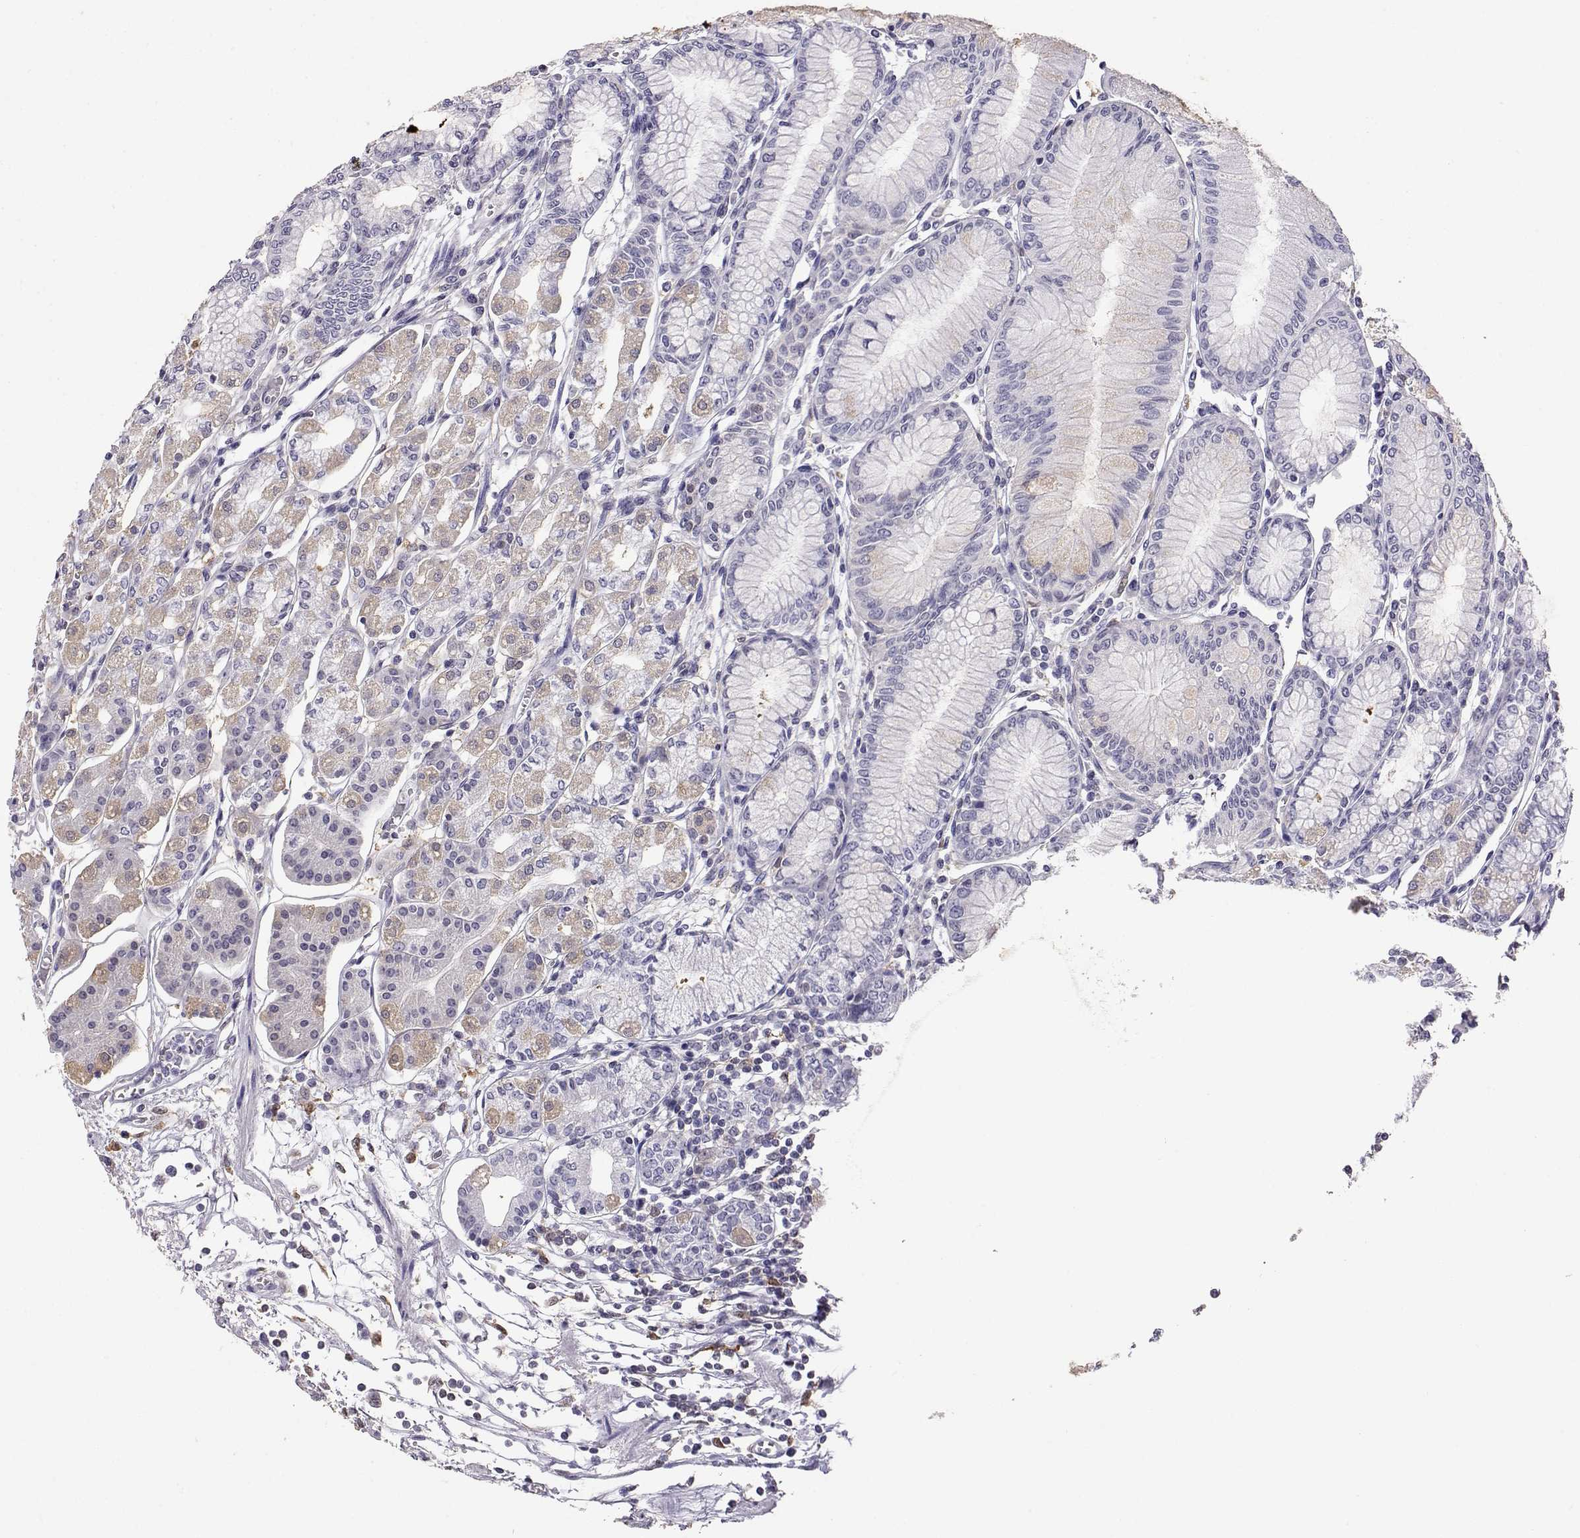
{"staining": {"intensity": "weak", "quantity": "<25%", "location": "cytoplasmic/membranous"}, "tissue": "stomach", "cell_type": "Glandular cells", "image_type": "normal", "snomed": [{"axis": "morphology", "description": "Normal tissue, NOS"}, {"axis": "topography", "description": "Skeletal muscle"}, {"axis": "topography", "description": "Stomach"}], "caption": "Immunohistochemical staining of normal human stomach exhibits no significant expression in glandular cells.", "gene": "AKR1B1", "patient": {"sex": "female", "age": 57}}